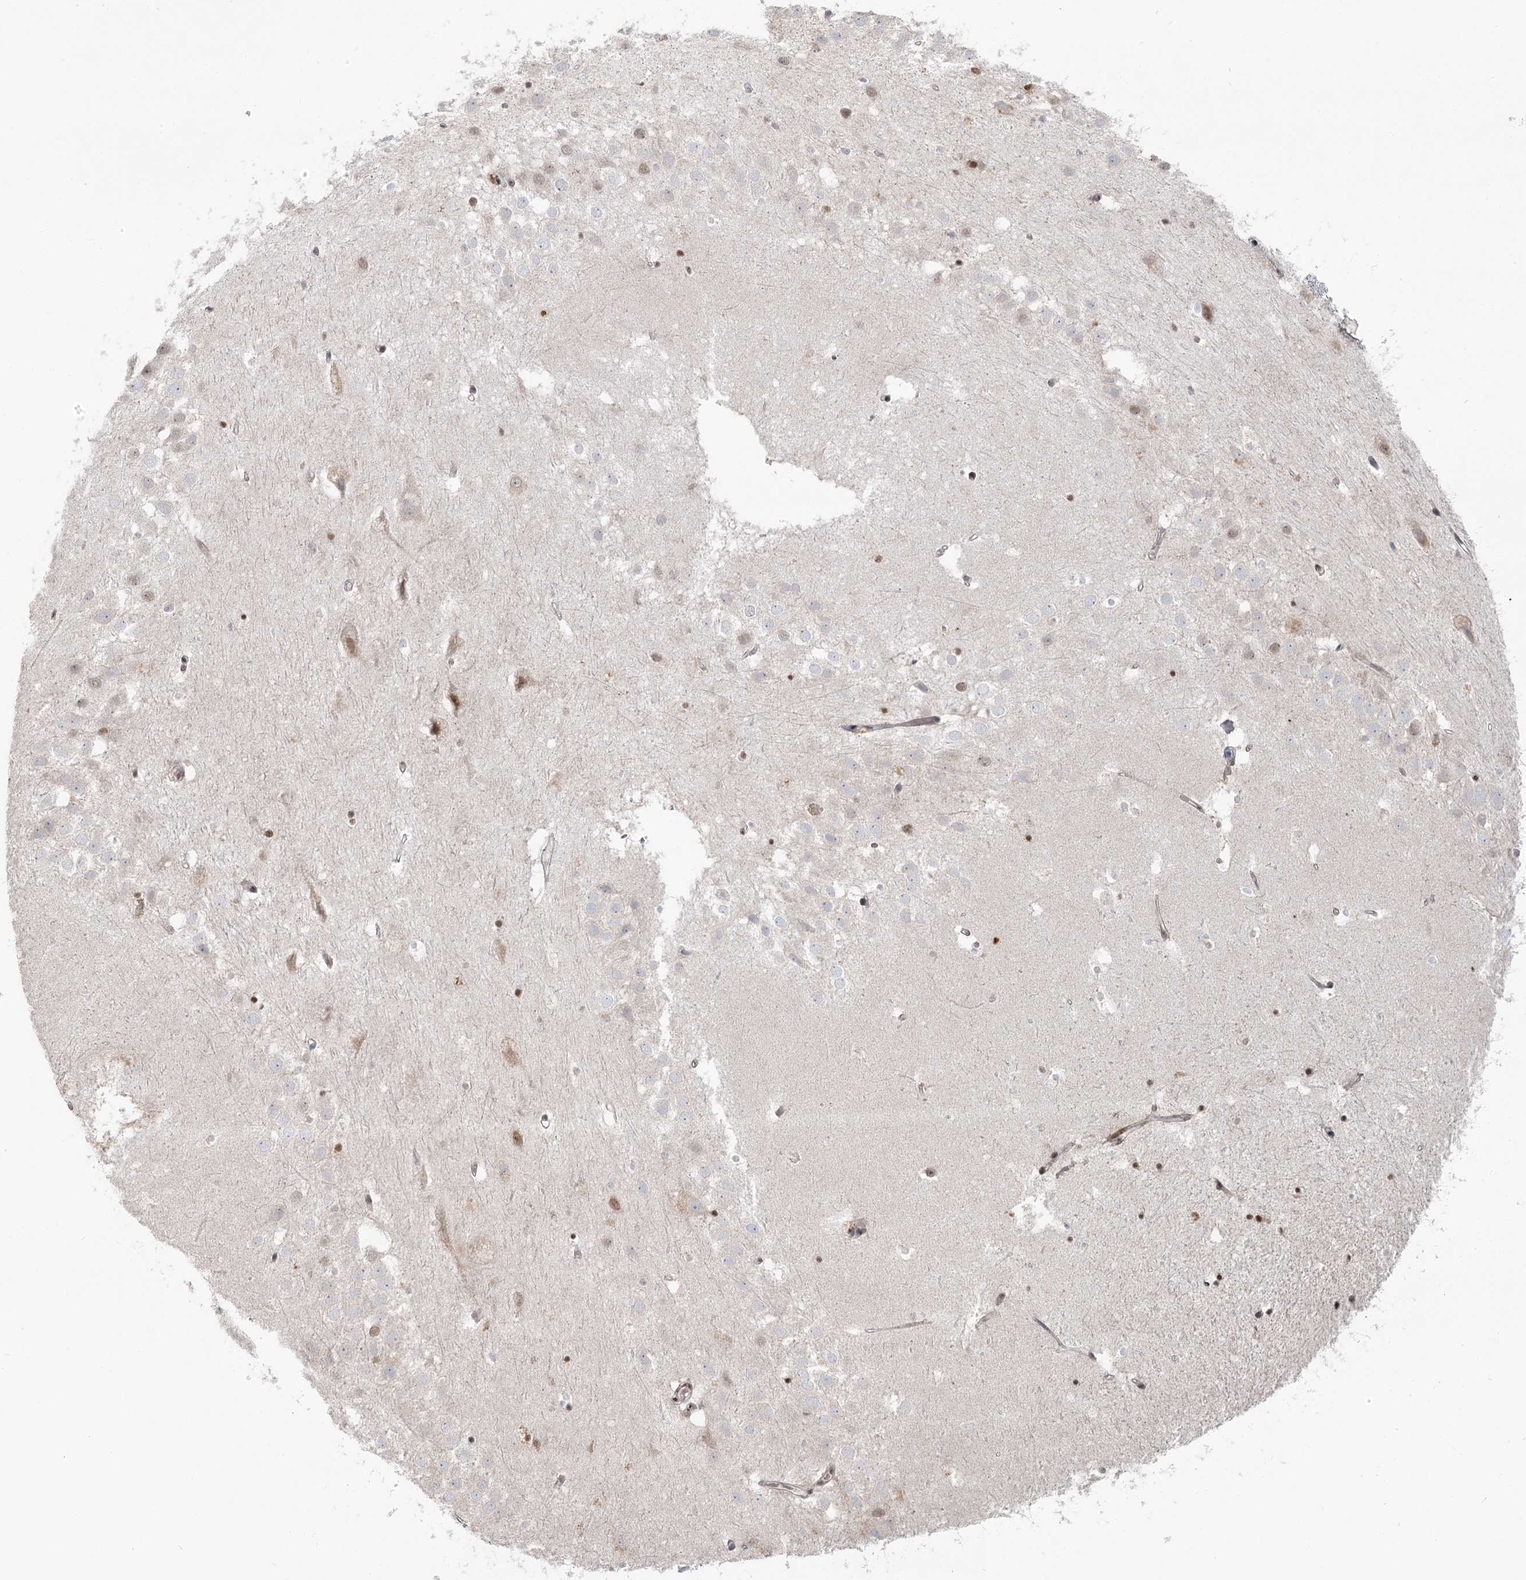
{"staining": {"intensity": "weak", "quantity": "25%-75%", "location": "cytoplasmic/membranous,nuclear"}, "tissue": "hippocampus", "cell_type": "Glial cells", "image_type": "normal", "snomed": [{"axis": "morphology", "description": "Normal tissue, NOS"}, {"axis": "topography", "description": "Hippocampus"}], "caption": "Protein expression analysis of benign hippocampus displays weak cytoplasmic/membranous,nuclear staining in approximately 25%-75% of glial cells. Ihc stains the protein of interest in brown and the nuclei are stained blue.", "gene": "R3HCC1L", "patient": {"sex": "female", "age": 52}}